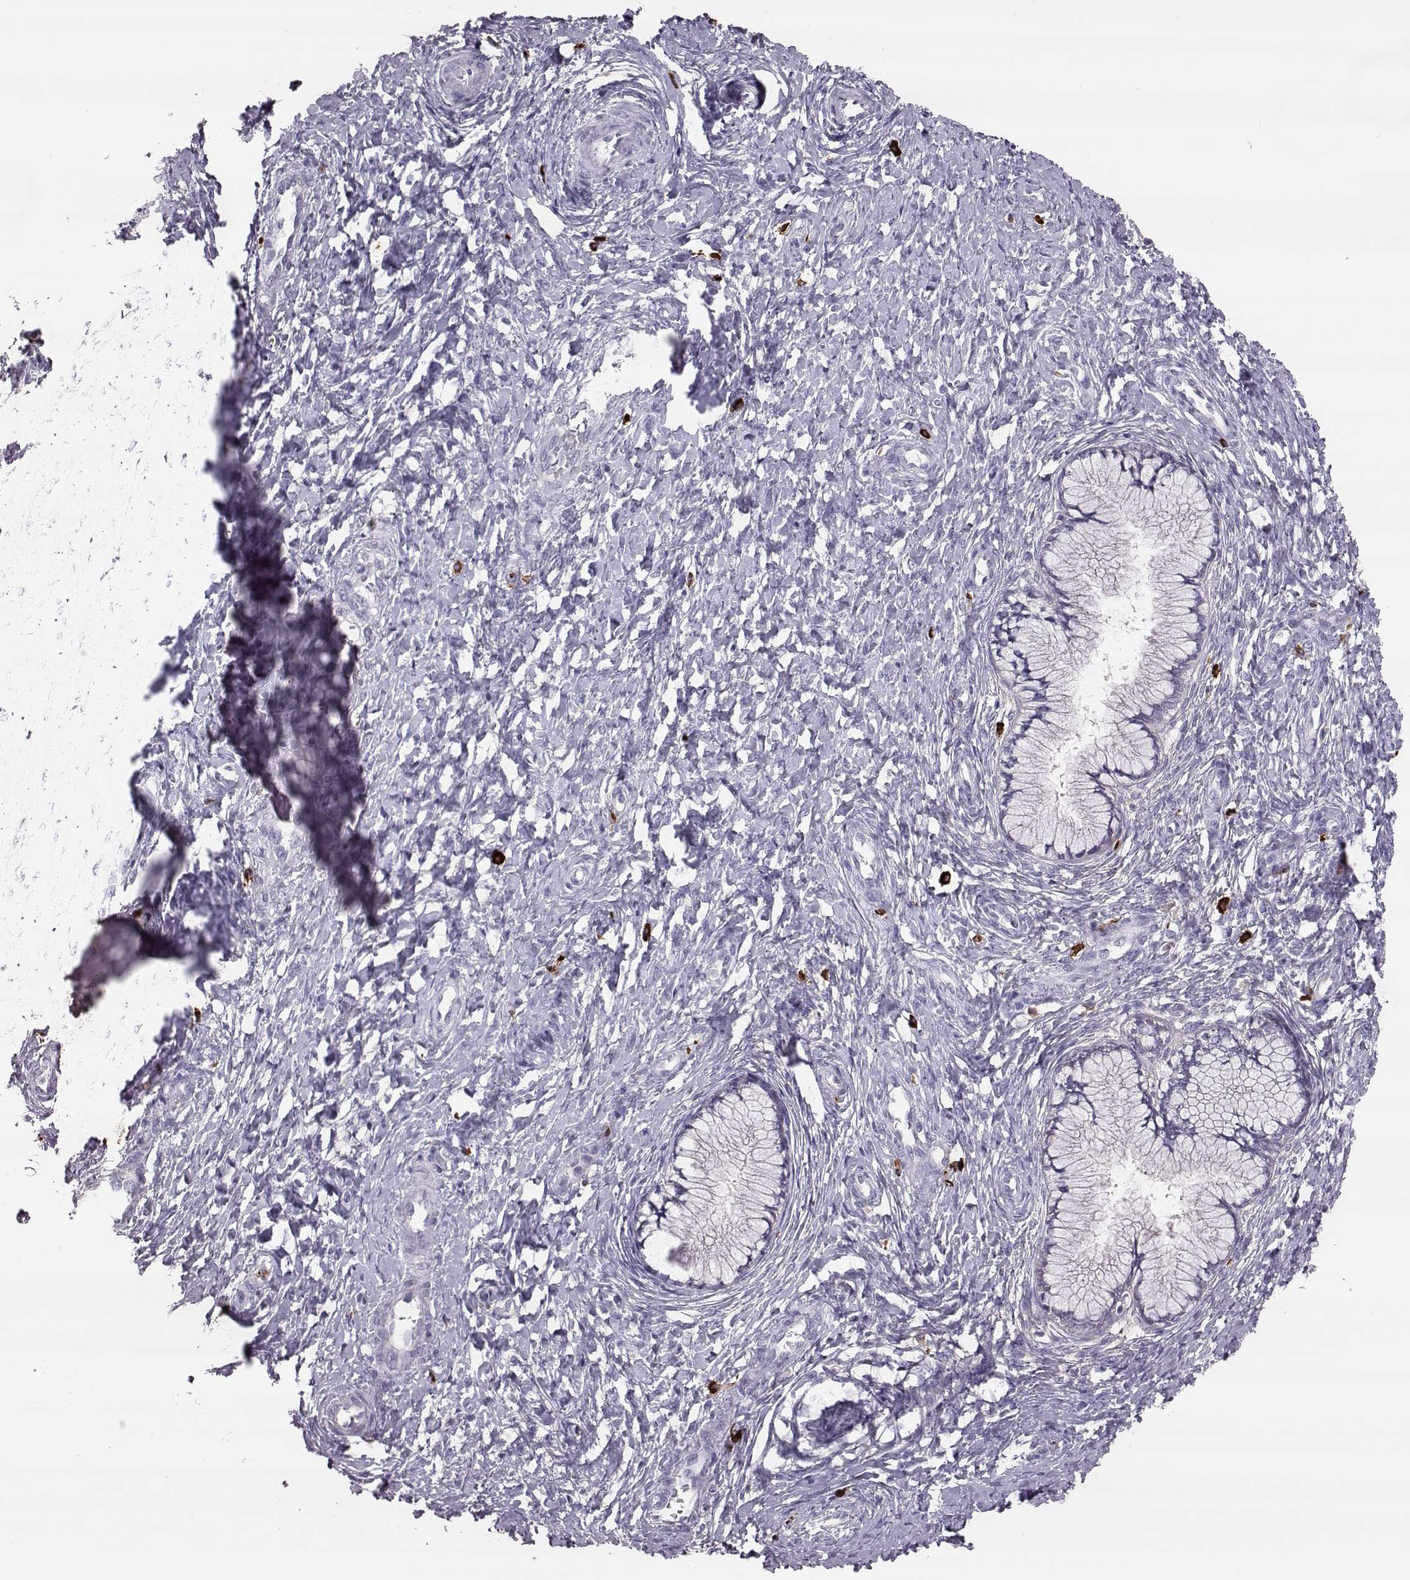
{"staining": {"intensity": "negative", "quantity": "none", "location": "none"}, "tissue": "cervix", "cell_type": "Glandular cells", "image_type": "normal", "snomed": [{"axis": "morphology", "description": "Normal tissue, NOS"}, {"axis": "topography", "description": "Cervix"}], "caption": "The micrograph reveals no staining of glandular cells in unremarkable cervix. The staining is performed using DAB (3,3'-diaminobenzidine) brown chromogen with nuclei counter-stained in using hematoxylin.", "gene": "ADGRG5", "patient": {"sex": "female", "age": 37}}